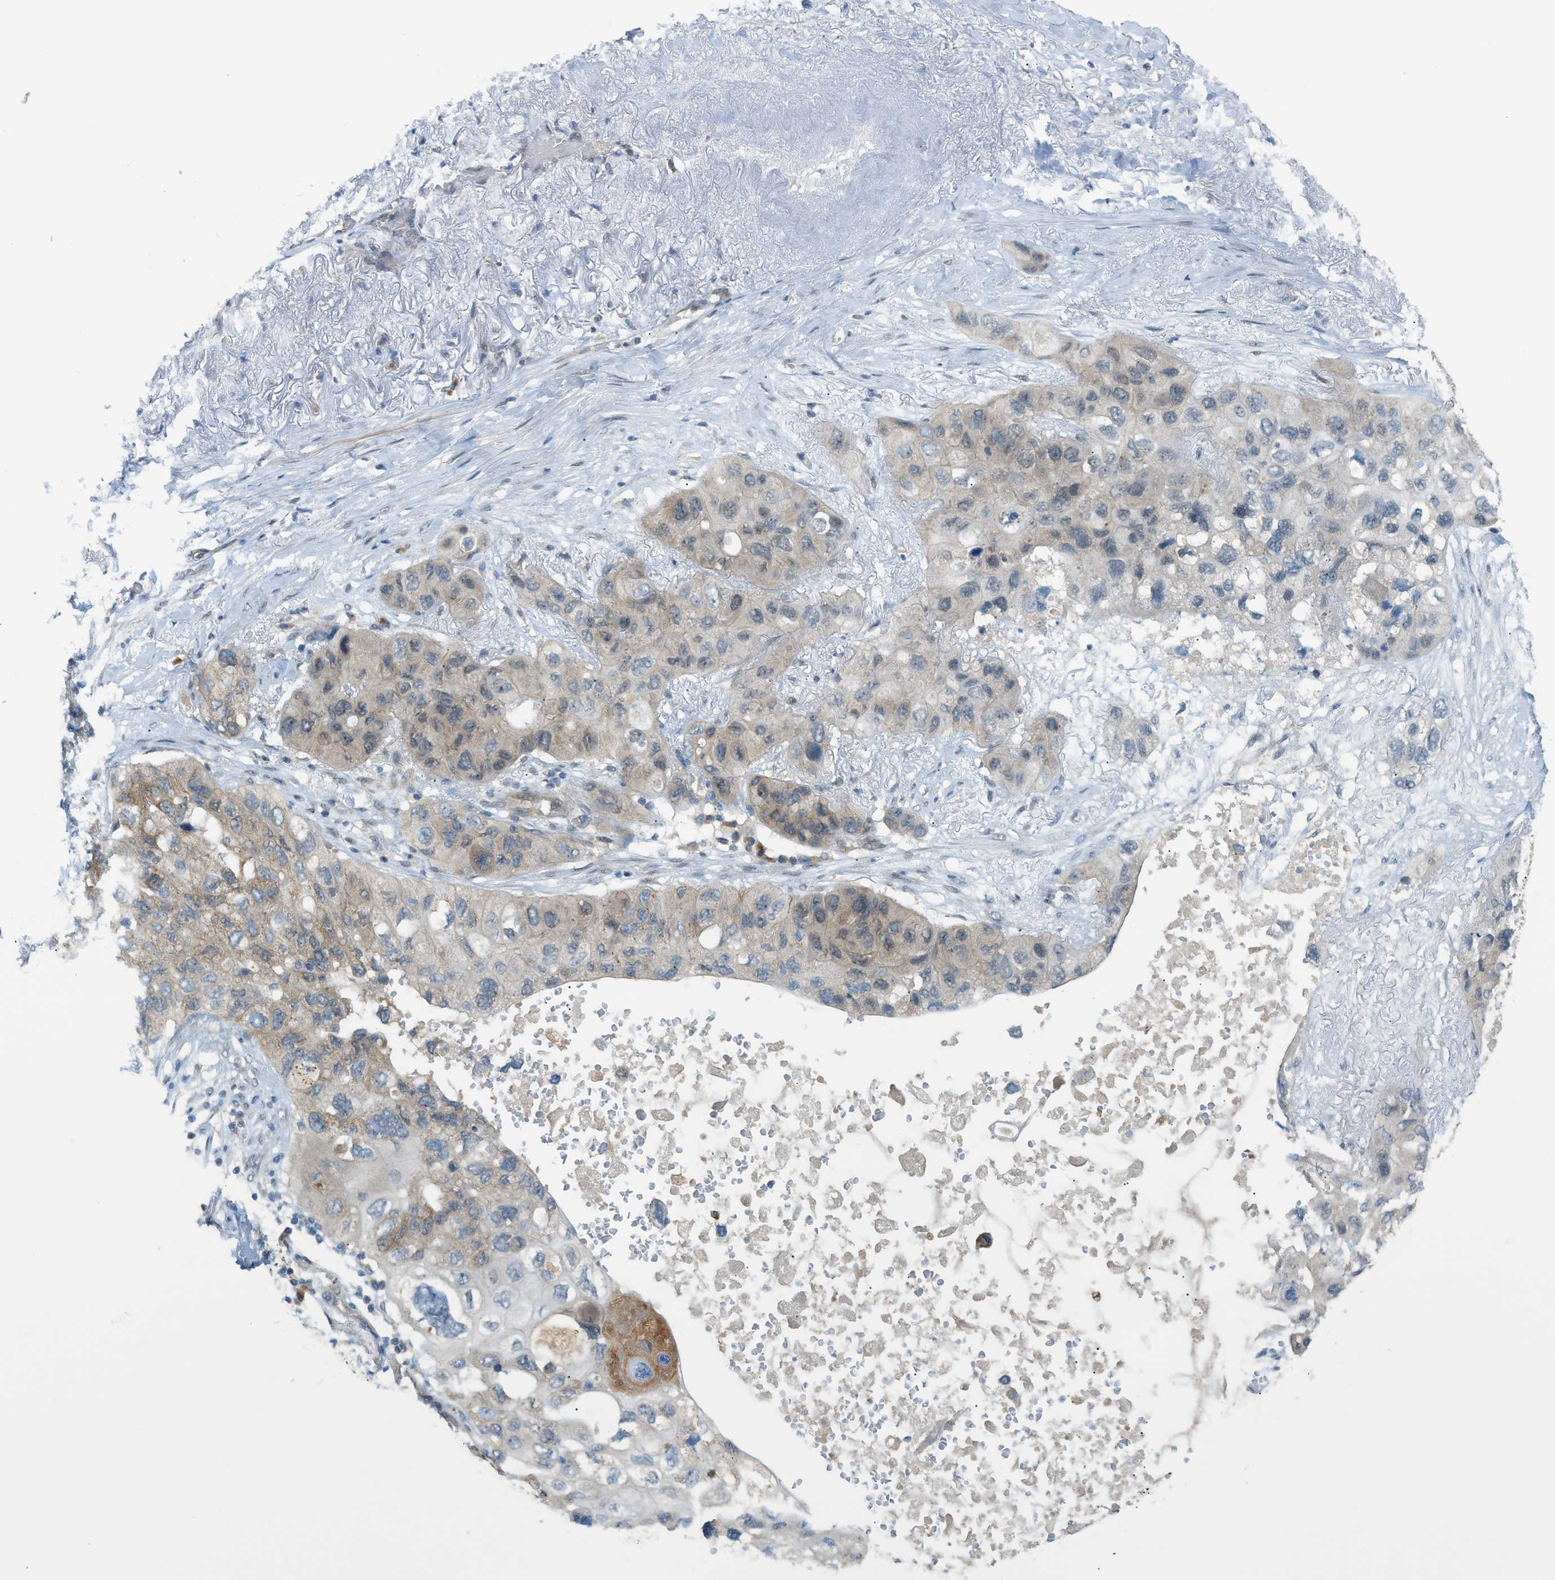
{"staining": {"intensity": "weak", "quantity": "25%-75%", "location": "cytoplasmic/membranous"}, "tissue": "lung cancer", "cell_type": "Tumor cells", "image_type": "cancer", "snomed": [{"axis": "morphology", "description": "Squamous cell carcinoma, NOS"}, {"axis": "topography", "description": "Lung"}], "caption": "Protein expression analysis of human lung squamous cell carcinoma reveals weak cytoplasmic/membranous expression in about 25%-75% of tumor cells. (brown staining indicates protein expression, while blue staining denotes nuclei).", "gene": "DYRK1A", "patient": {"sex": "female", "age": 73}}